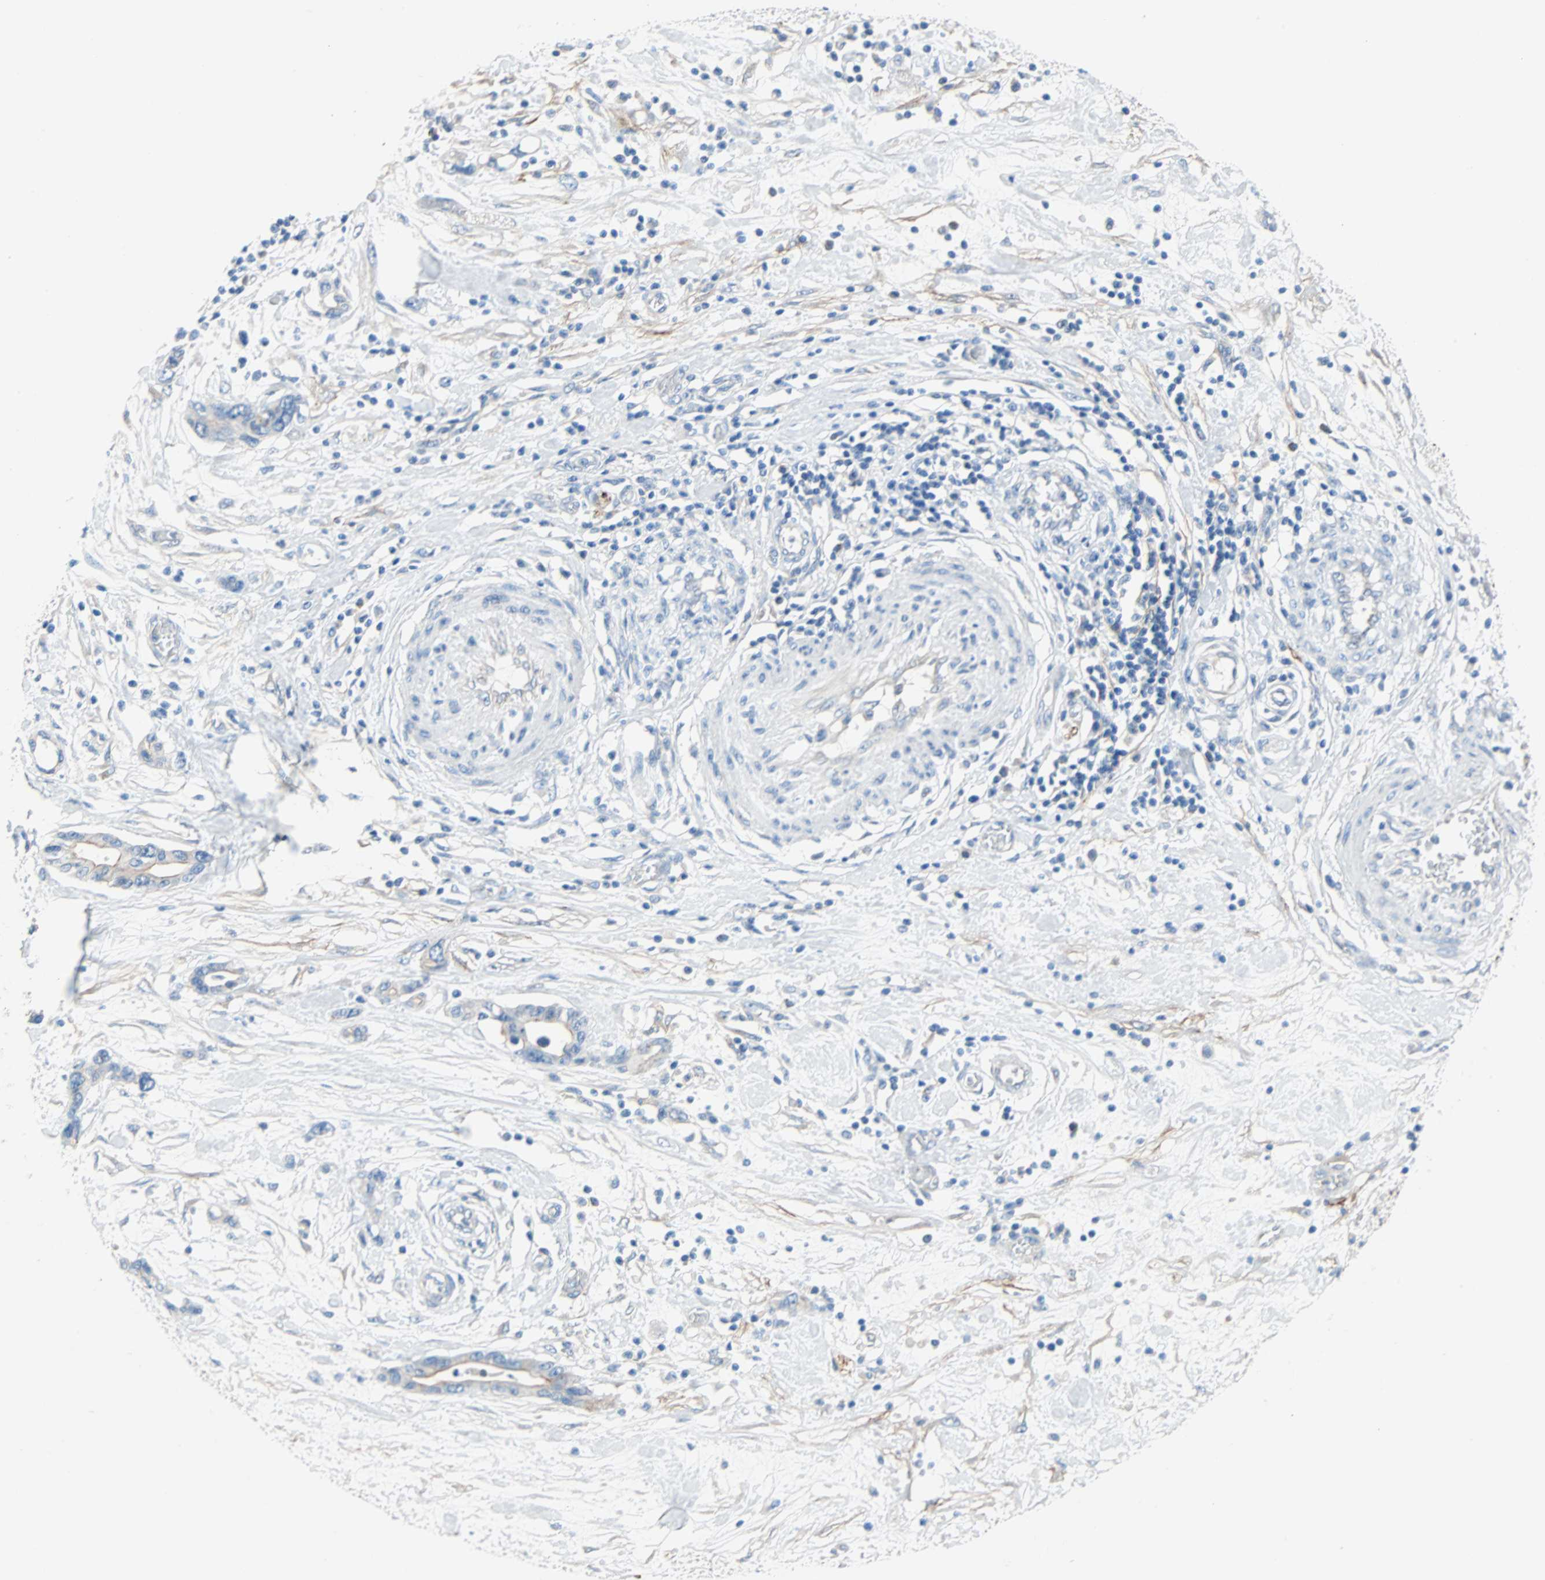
{"staining": {"intensity": "weak", "quantity": "<25%", "location": "cytoplasmic/membranous"}, "tissue": "pancreatic cancer", "cell_type": "Tumor cells", "image_type": "cancer", "snomed": [{"axis": "morphology", "description": "Adenocarcinoma, NOS"}, {"axis": "topography", "description": "Pancreas"}], "caption": "Immunohistochemistry of human adenocarcinoma (pancreatic) reveals no positivity in tumor cells. Brightfield microscopy of immunohistochemistry stained with DAB (brown) and hematoxylin (blue), captured at high magnification.", "gene": "PDPN", "patient": {"sex": "female", "age": 57}}